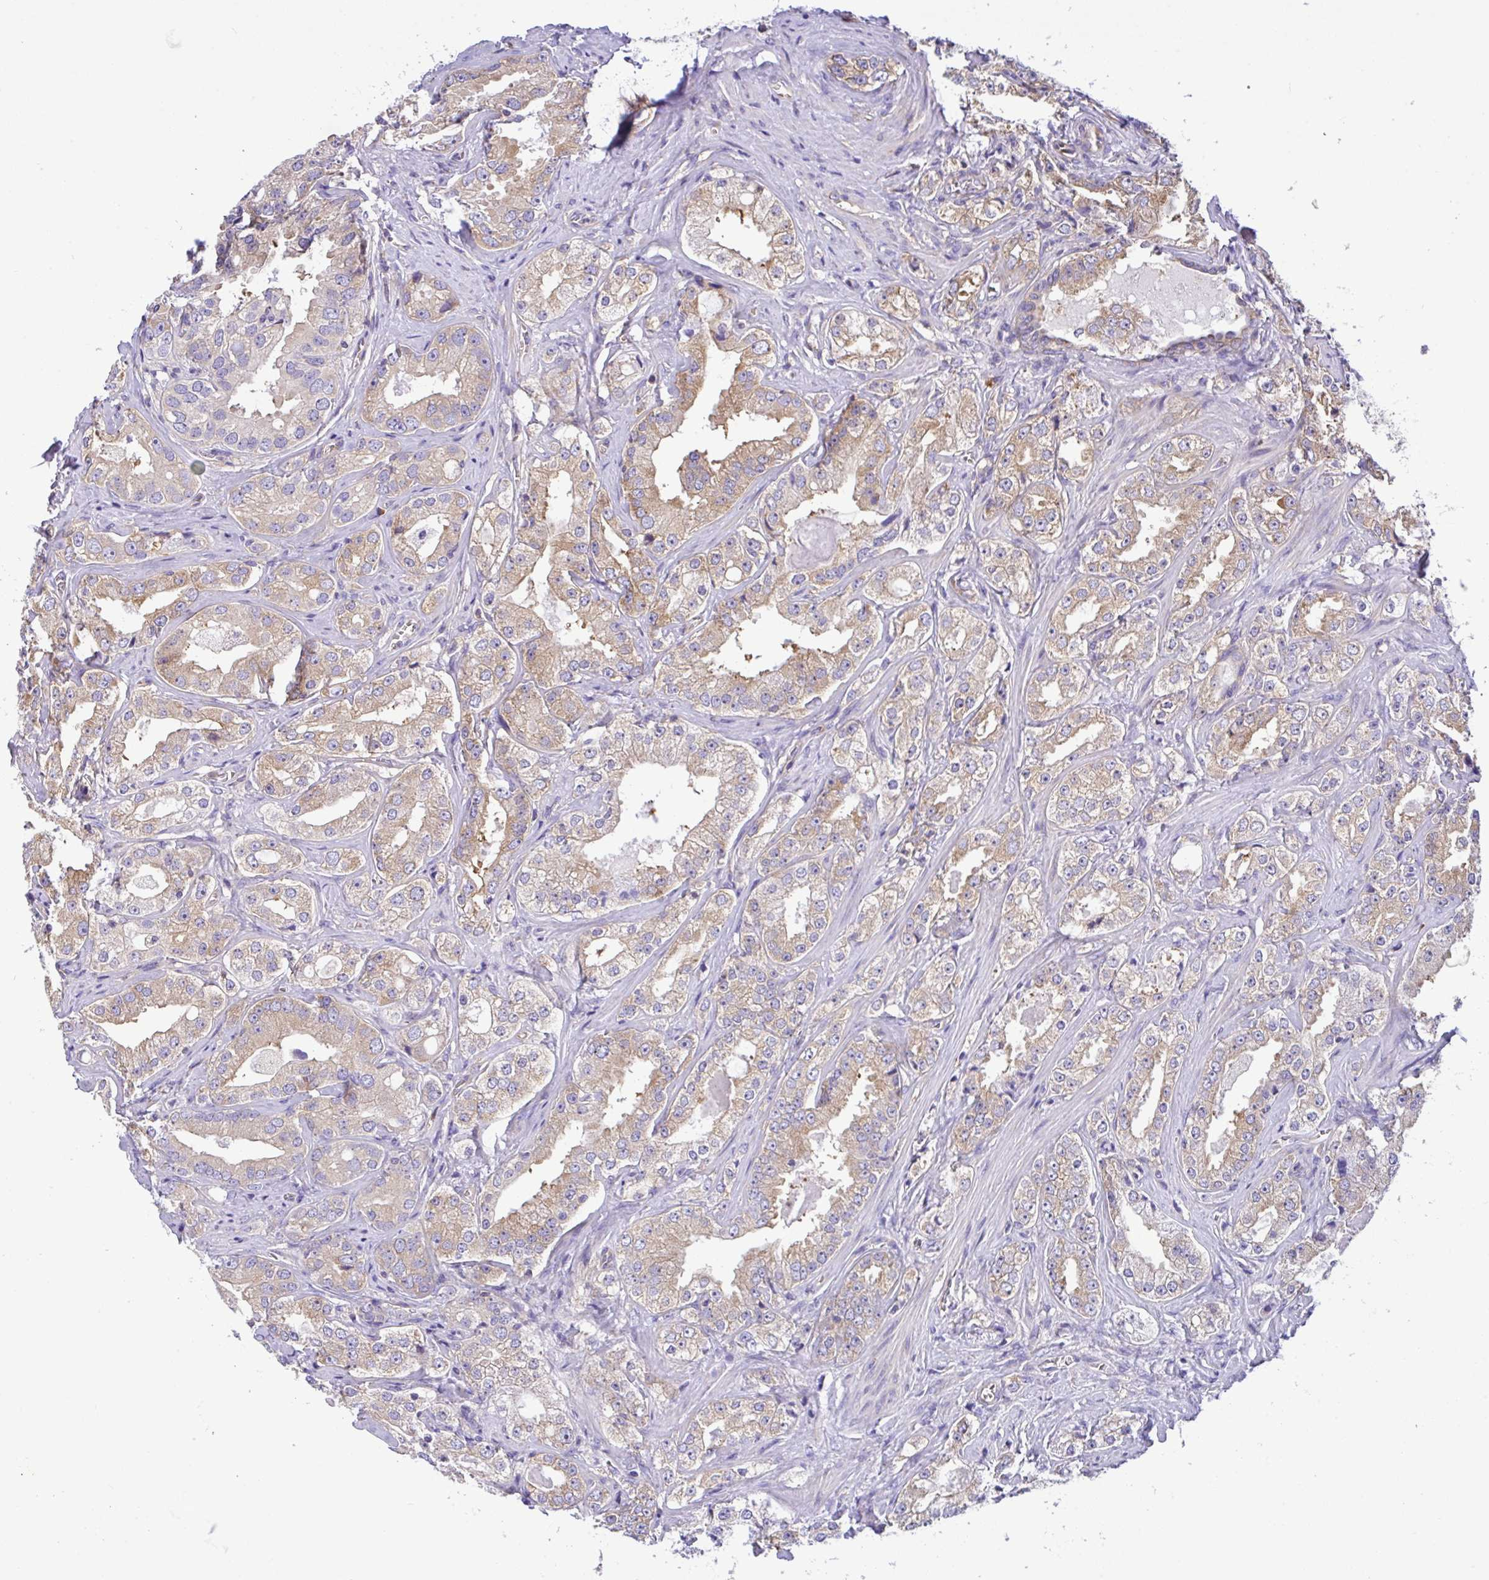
{"staining": {"intensity": "moderate", "quantity": ">75%", "location": "cytoplasmic/membranous"}, "tissue": "prostate cancer", "cell_type": "Tumor cells", "image_type": "cancer", "snomed": [{"axis": "morphology", "description": "Adenocarcinoma, High grade"}, {"axis": "topography", "description": "Prostate"}], "caption": "The image demonstrates staining of prostate cancer (adenocarcinoma (high-grade)), revealing moderate cytoplasmic/membranous protein staining (brown color) within tumor cells. The protein is stained brown, and the nuclei are stained in blue (DAB (3,3'-diaminobenzidine) IHC with brightfield microscopy, high magnification).", "gene": "GFPT2", "patient": {"sex": "male", "age": 67}}